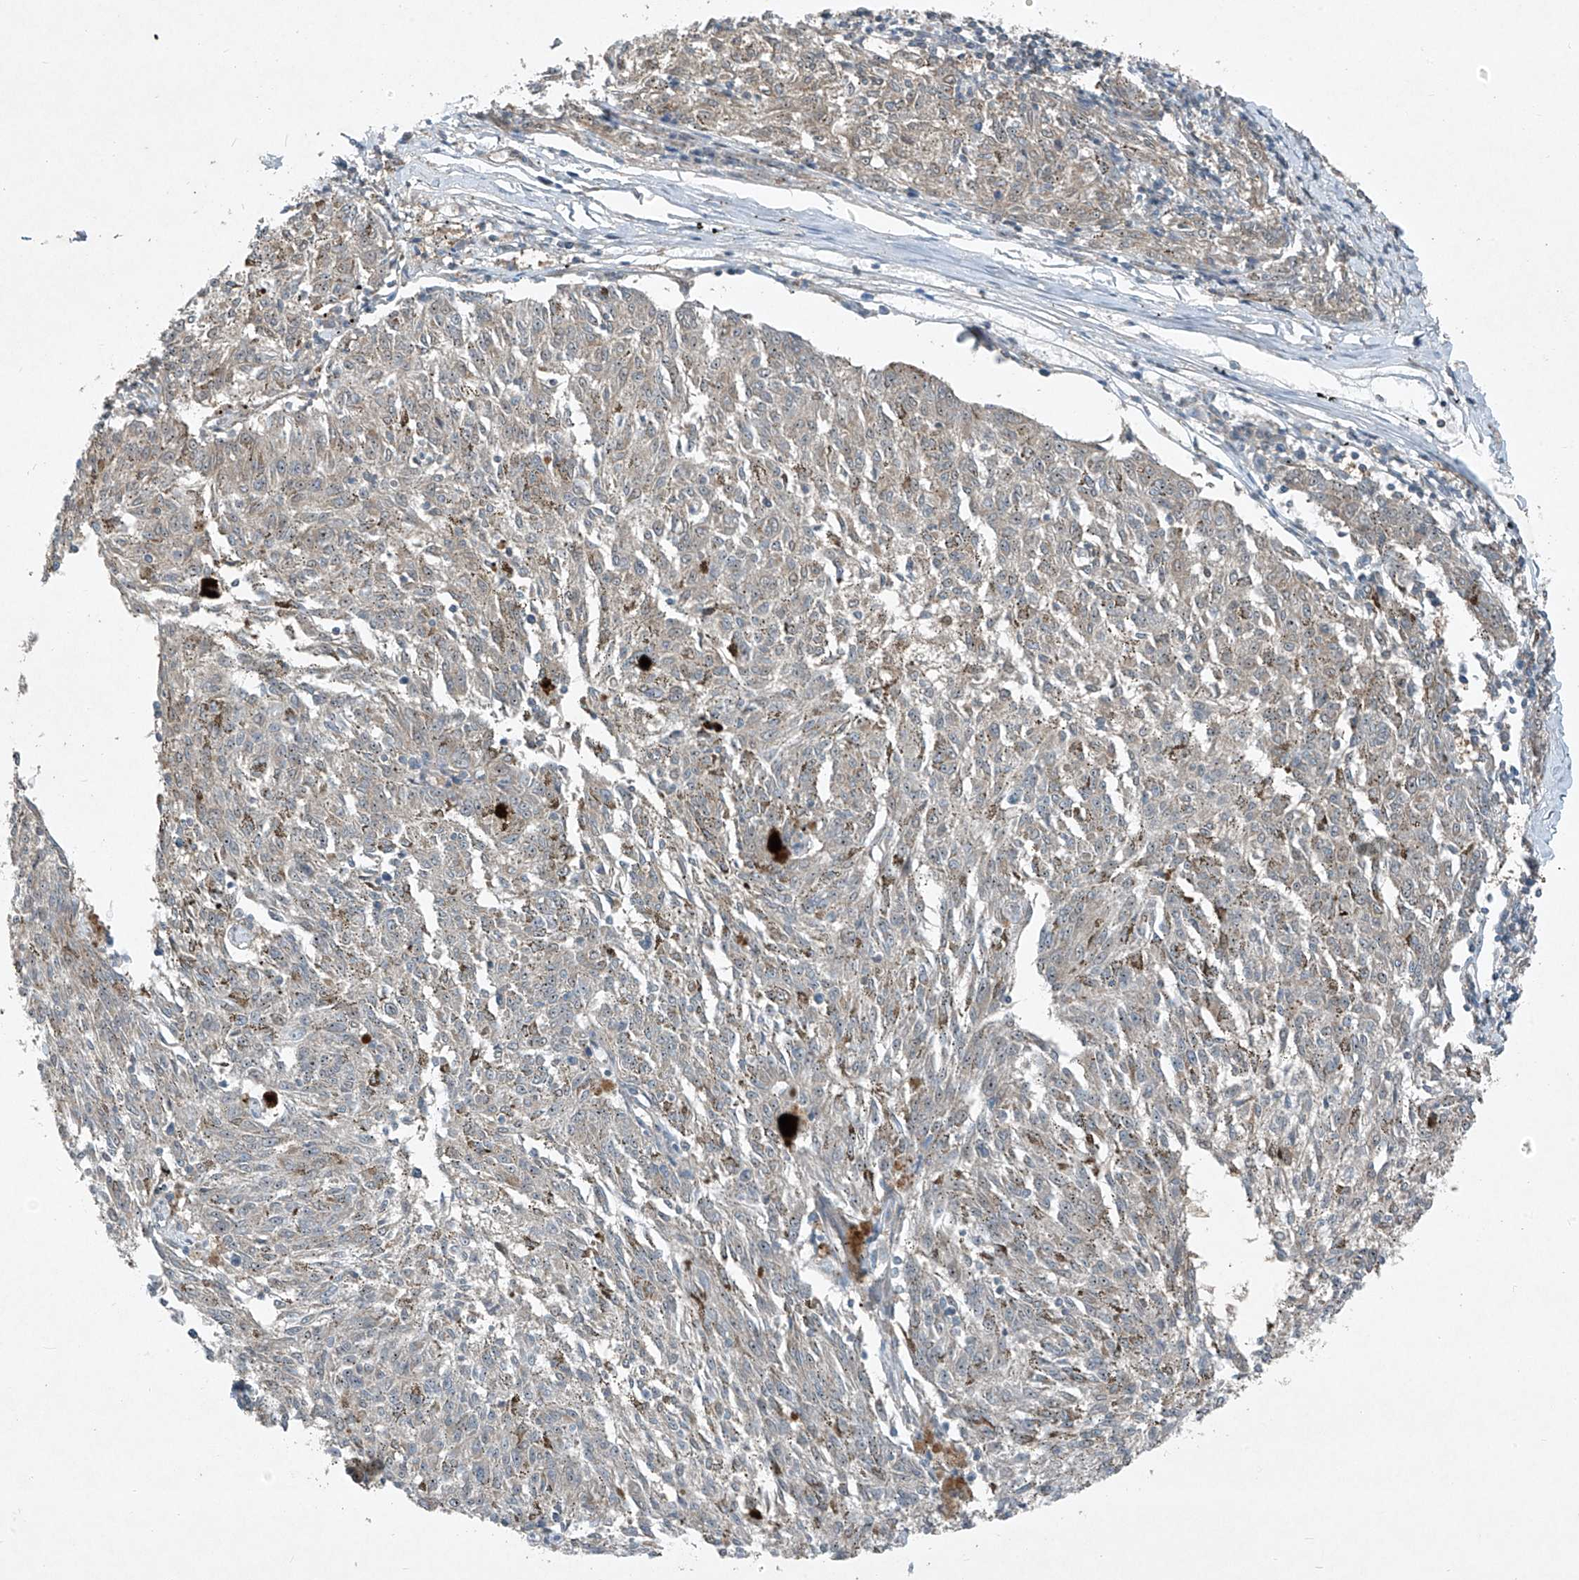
{"staining": {"intensity": "negative", "quantity": "none", "location": "none"}, "tissue": "melanoma", "cell_type": "Tumor cells", "image_type": "cancer", "snomed": [{"axis": "morphology", "description": "Malignant melanoma, NOS"}, {"axis": "topography", "description": "Skin"}], "caption": "Immunohistochemistry photomicrograph of neoplastic tissue: human melanoma stained with DAB reveals no significant protein expression in tumor cells.", "gene": "PPCS", "patient": {"sex": "female", "age": 72}}